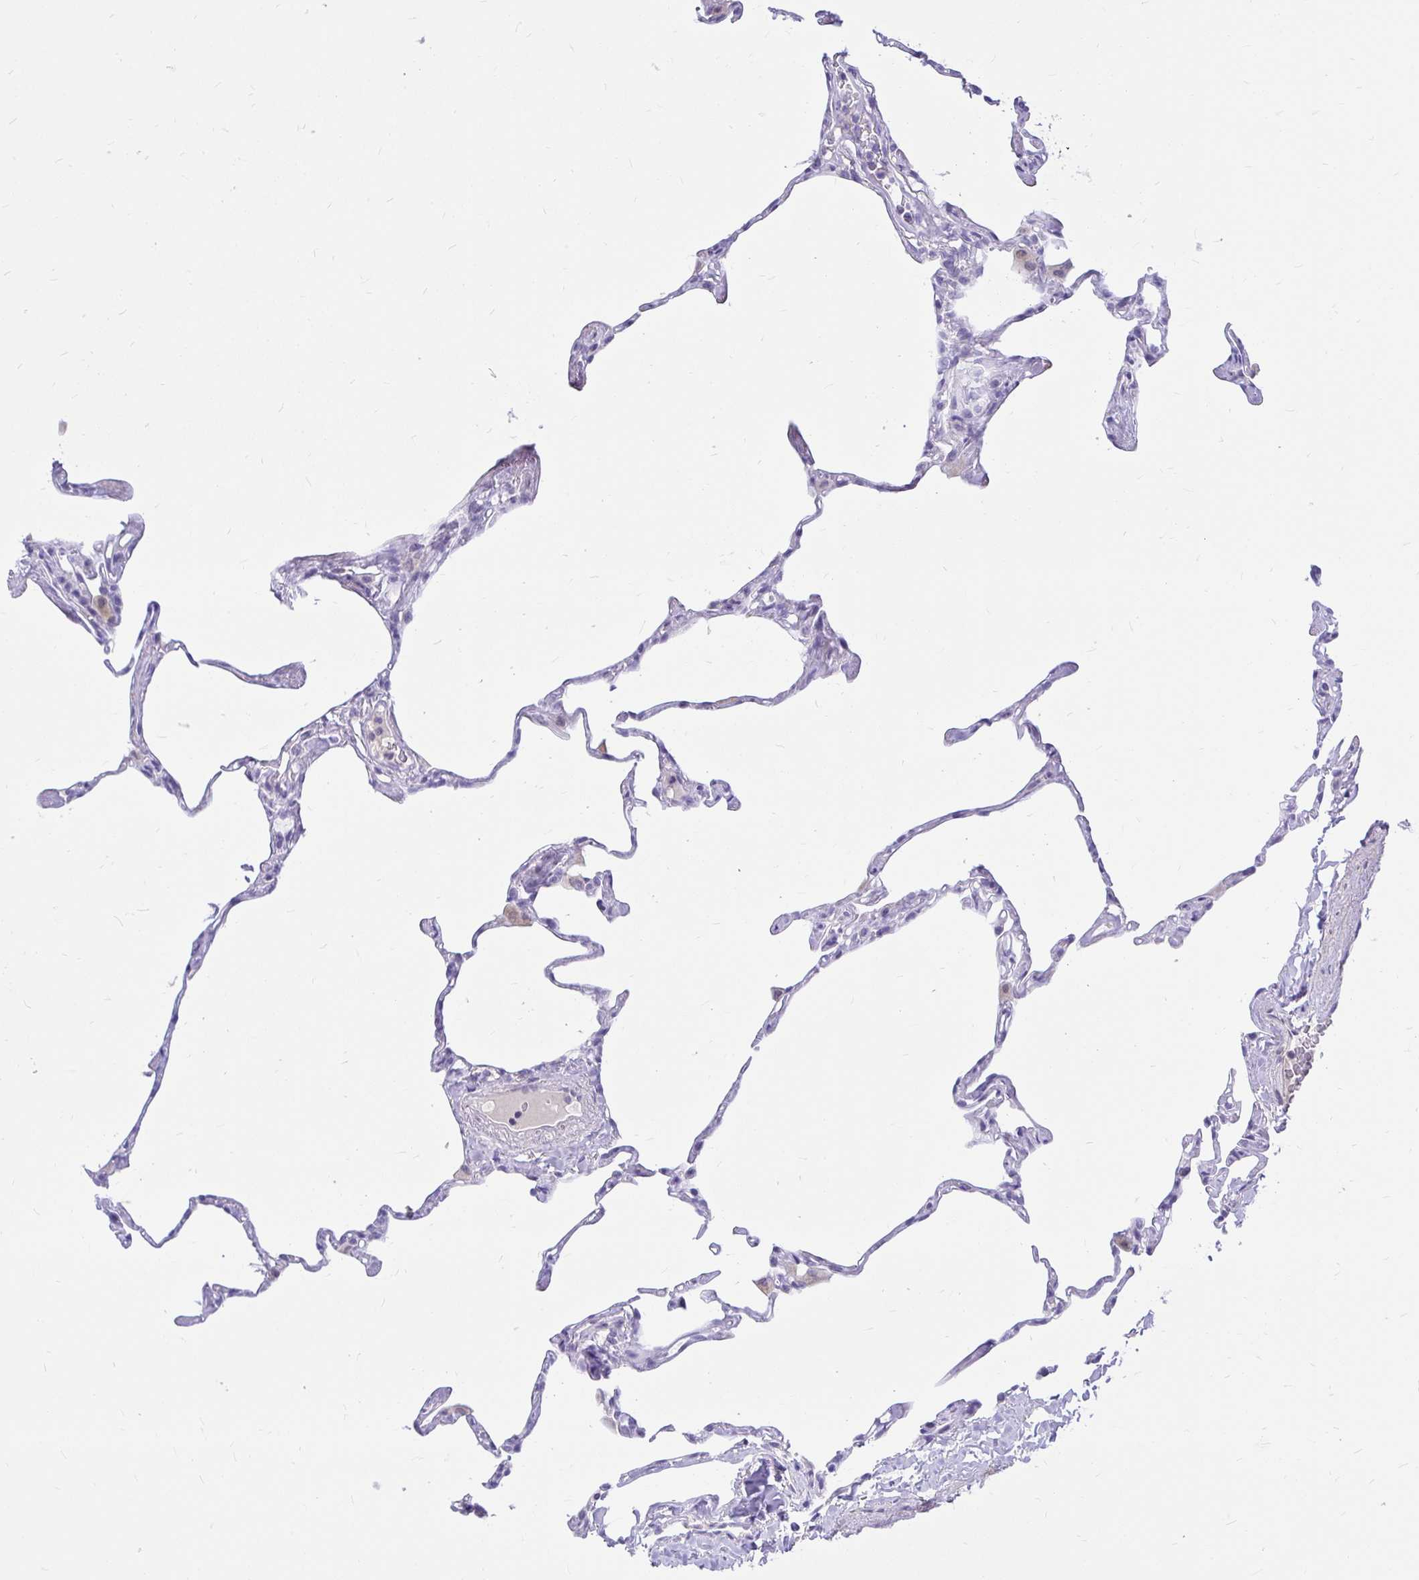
{"staining": {"intensity": "negative", "quantity": "none", "location": "none"}, "tissue": "lung", "cell_type": "Alveolar cells", "image_type": "normal", "snomed": [{"axis": "morphology", "description": "Normal tissue, NOS"}, {"axis": "topography", "description": "Lung"}], "caption": "Micrograph shows no protein expression in alveolar cells of normal lung.", "gene": "PKN3", "patient": {"sex": "male", "age": 65}}